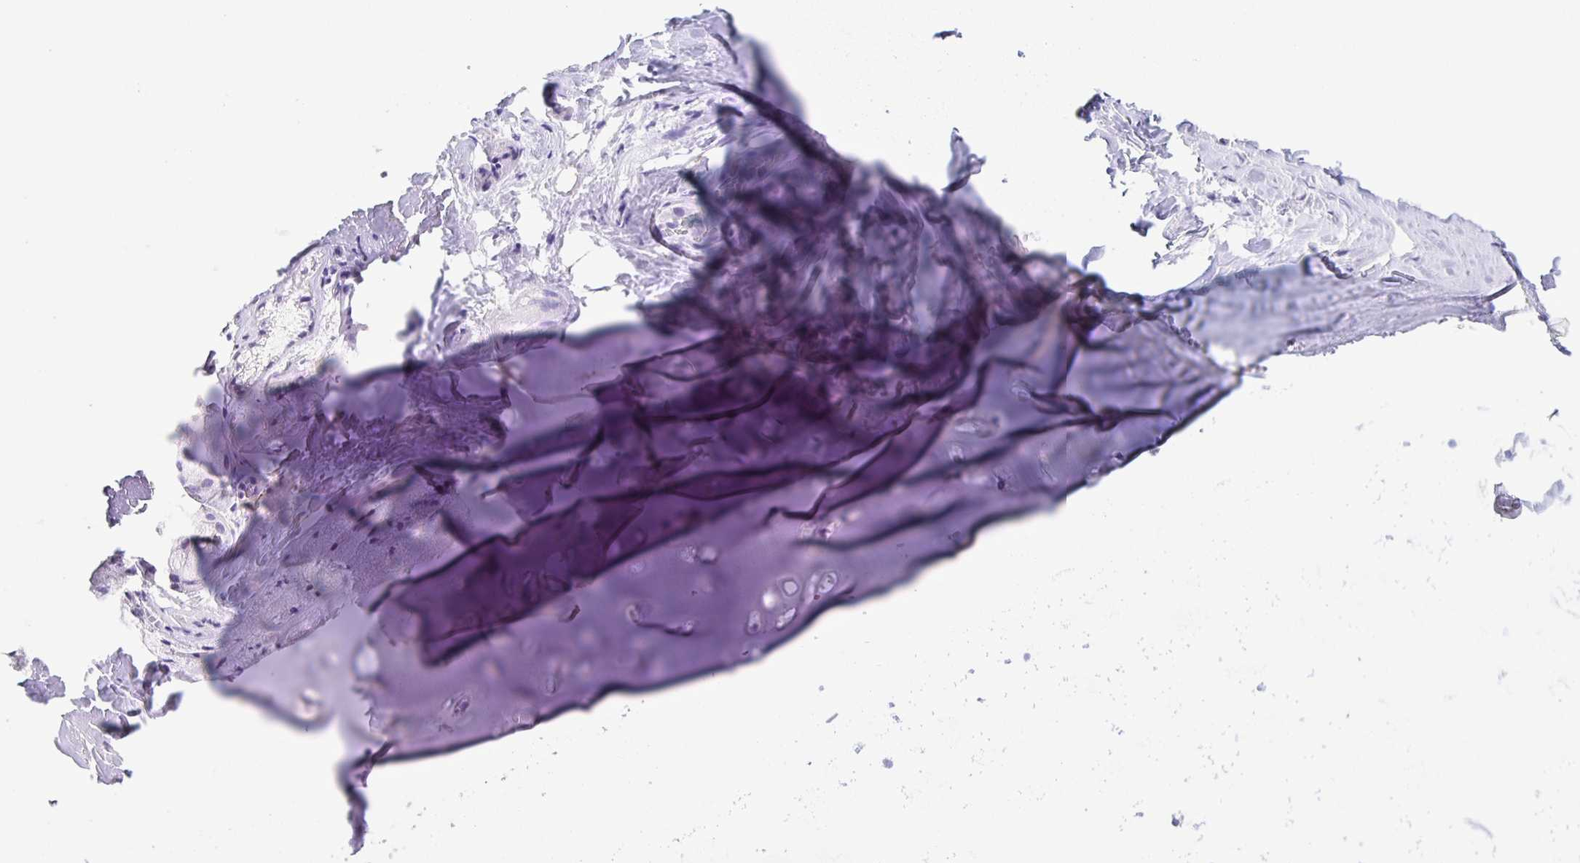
{"staining": {"intensity": "negative", "quantity": "none", "location": "none"}, "tissue": "adipose tissue", "cell_type": "Adipocytes", "image_type": "normal", "snomed": [{"axis": "morphology", "description": "Normal tissue, NOS"}, {"axis": "topography", "description": "Cartilage tissue"}, {"axis": "topography", "description": "Nasopharynx"}, {"axis": "topography", "description": "Thyroid gland"}], "caption": "IHC micrograph of normal human adipose tissue stained for a protein (brown), which shows no staining in adipocytes.", "gene": "TGIF2LX", "patient": {"sex": "male", "age": 63}}